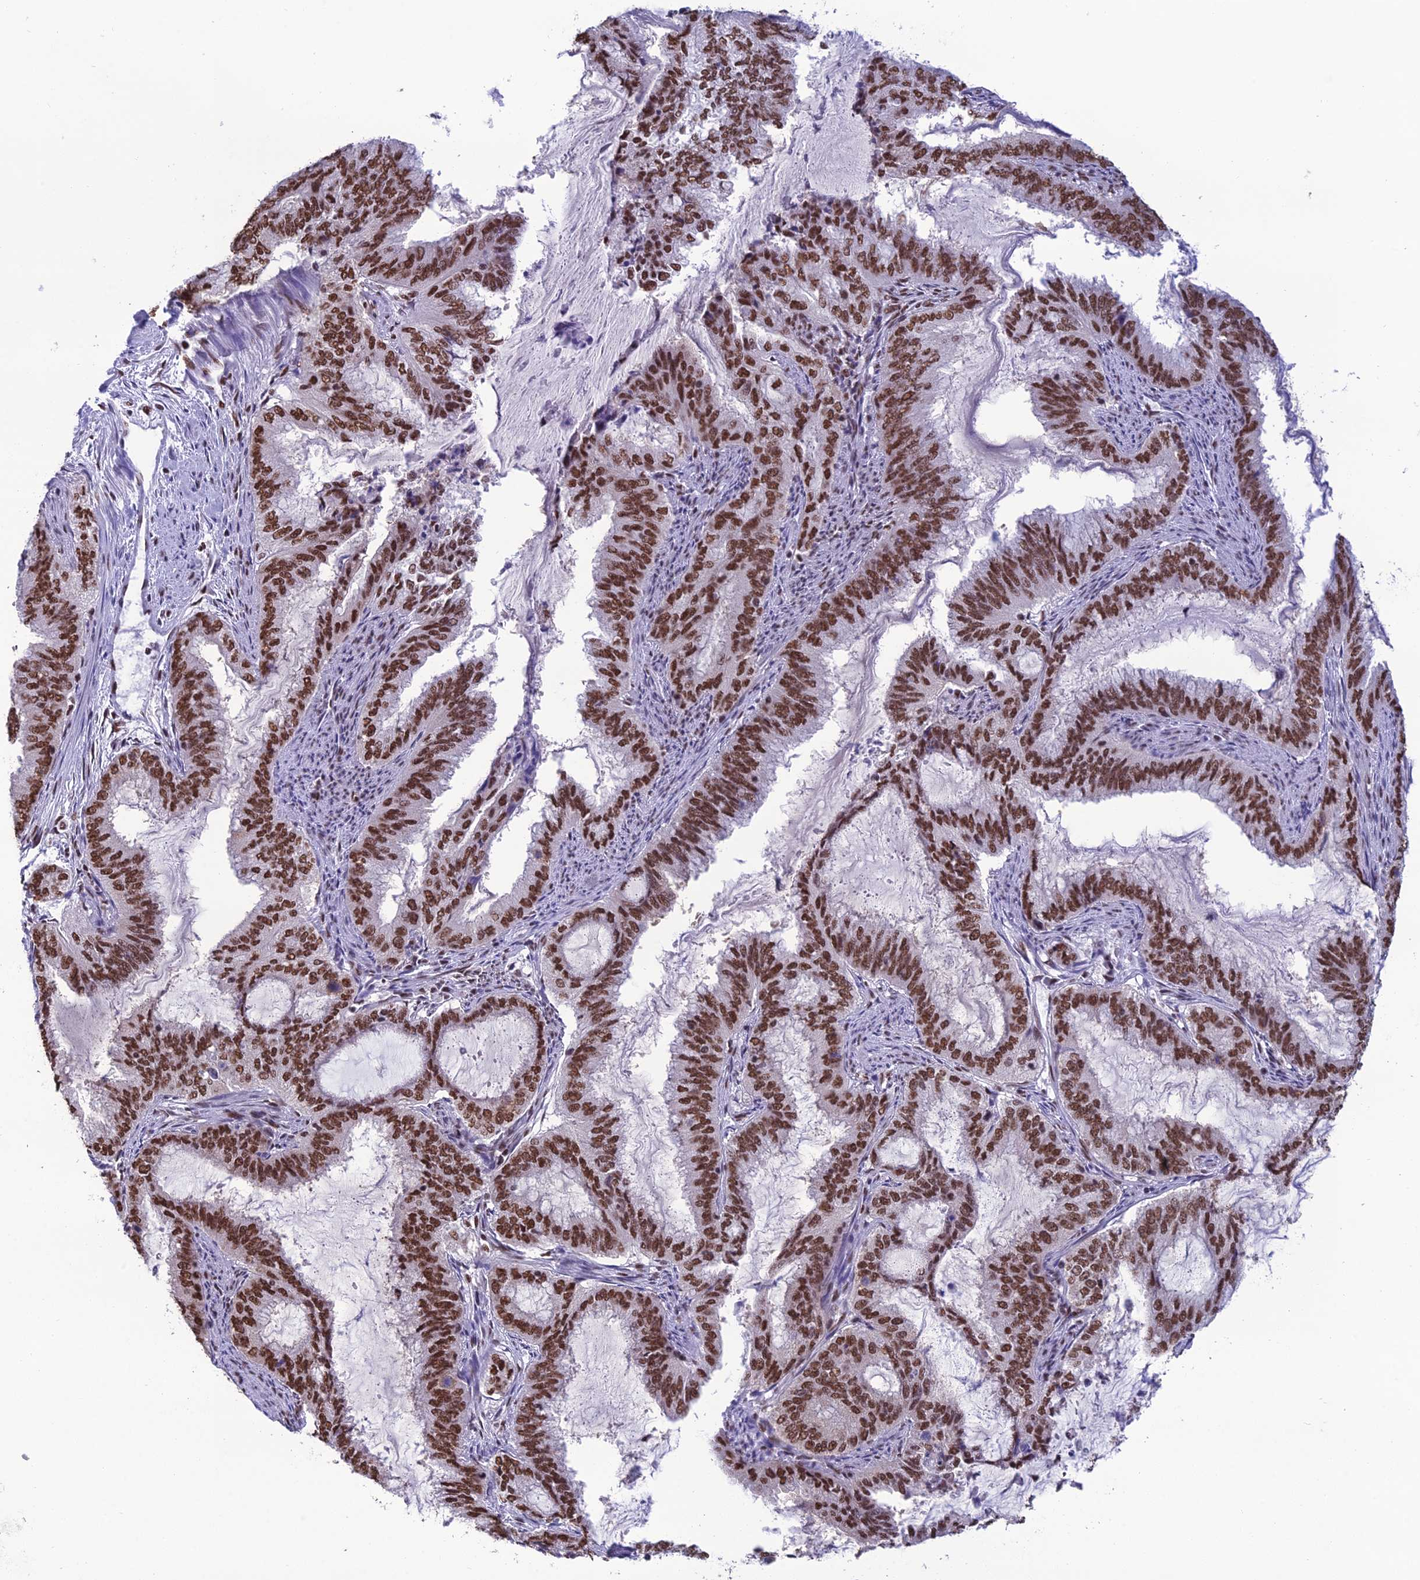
{"staining": {"intensity": "strong", "quantity": ">75%", "location": "nuclear"}, "tissue": "endometrial cancer", "cell_type": "Tumor cells", "image_type": "cancer", "snomed": [{"axis": "morphology", "description": "Adenocarcinoma, NOS"}, {"axis": "topography", "description": "Endometrium"}], "caption": "This histopathology image shows immunohistochemistry (IHC) staining of human adenocarcinoma (endometrial), with high strong nuclear staining in approximately >75% of tumor cells.", "gene": "PRAMEF12", "patient": {"sex": "female", "age": 51}}